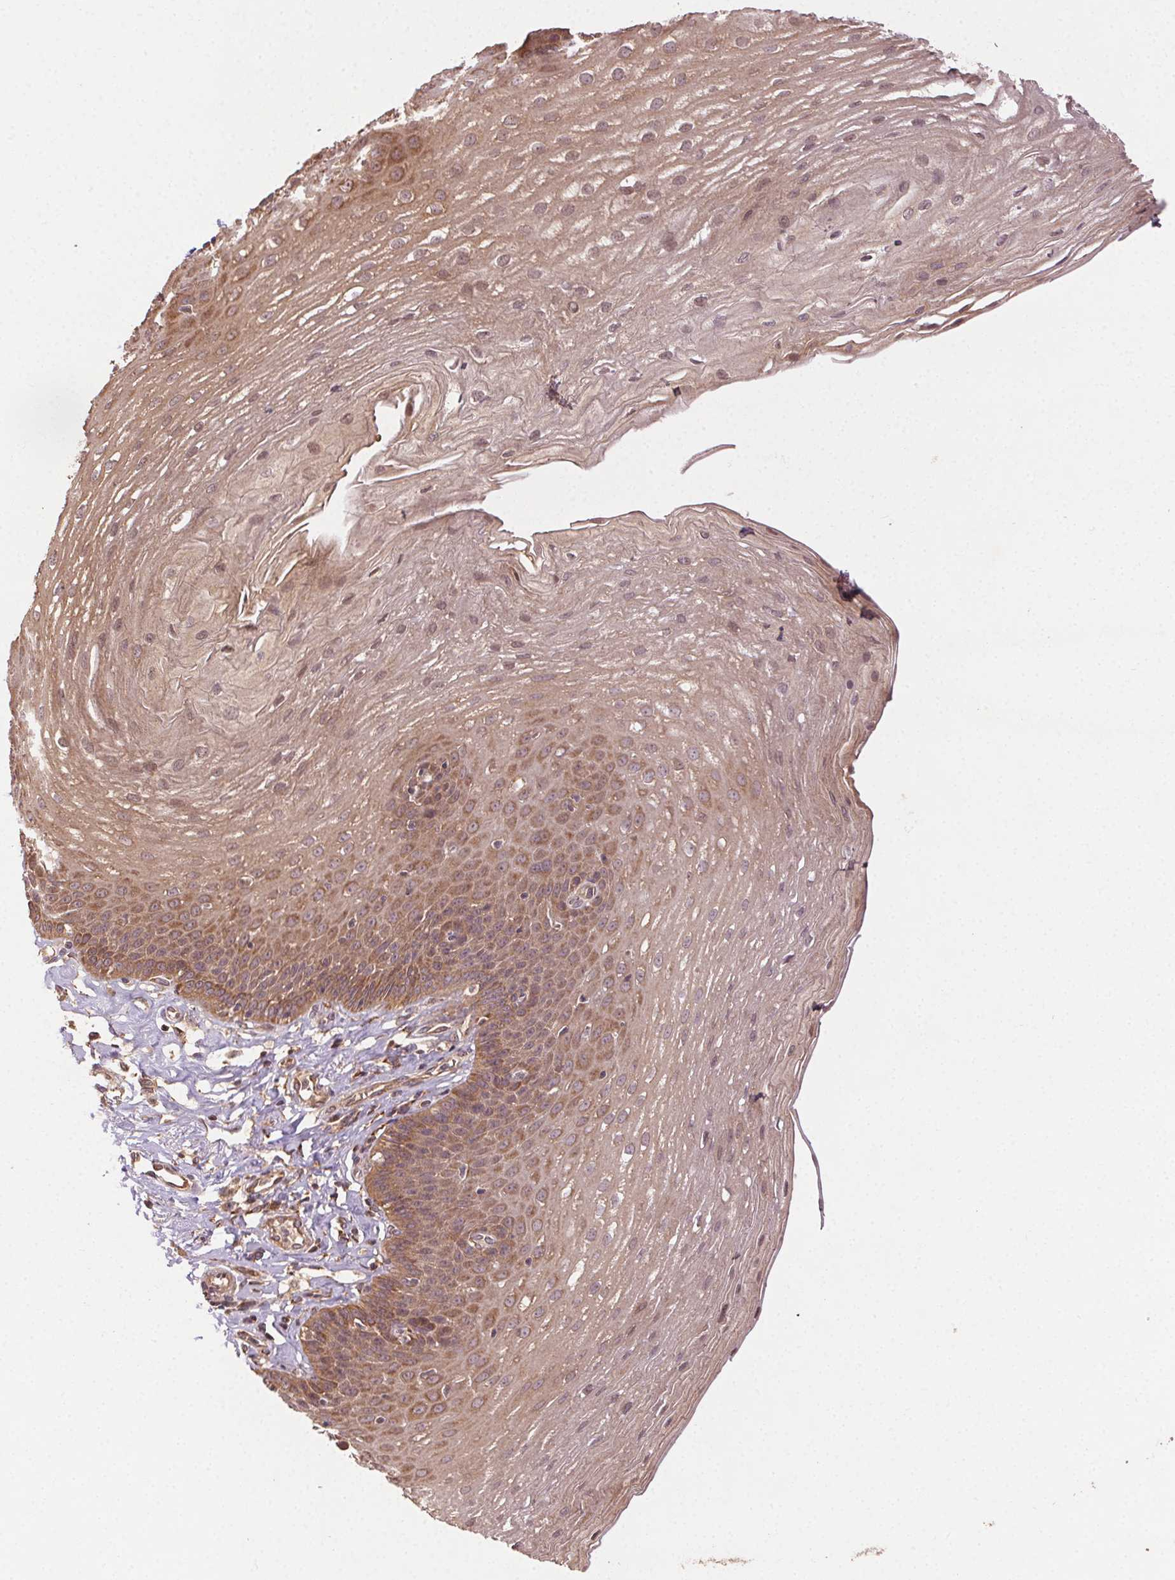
{"staining": {"intensity": "moderate", "quantity": ">75%", "location": "cytoplasmic/membranous"}, "tissue": "esophagus", "cell_type": "Squamous epithelial cells", "image_type": "normal", "snomed": [{"axis": "morphology", "description": "Normal tissue, NOS"}, {"axis": "topography", "description": "Esophagus"}], "caption": "Immunohistochemistry of benign human esophagus exhibits medium levels of moderate cytoplasmic/membranous staining in approximately >75% of squamous epithelial cells.", "gene": "KLHL15", "patient": {"sex": "female", "age": 81}}